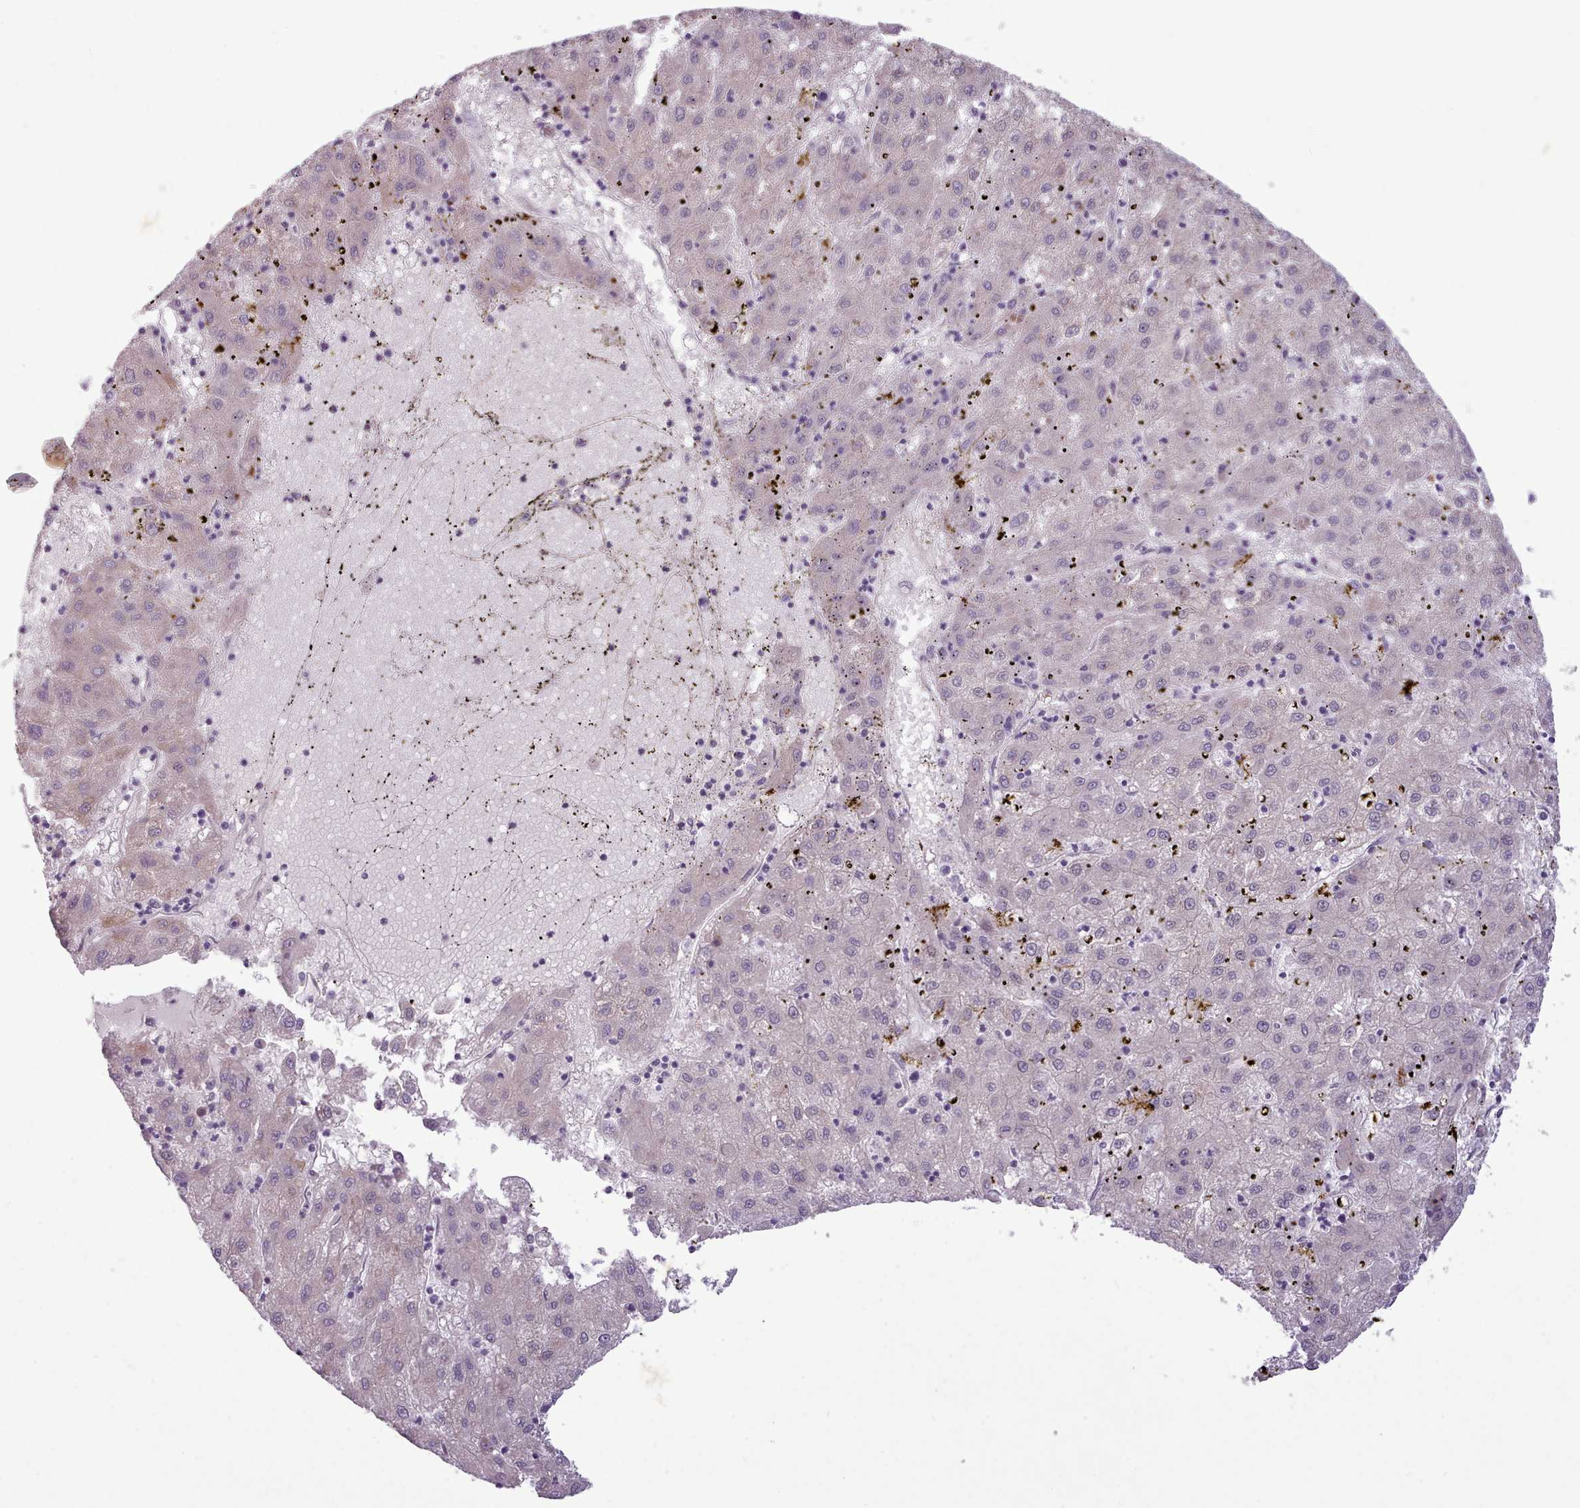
{"staining": {"intensity": "weak", "quantity": "<25%", "location": "cytoplasmic/membranous"}, "tissue": "liver cancer", "cell_type": "Tumor cells", "image_type": "cancer", "snomed": [{"axis": "morphology", "description": "Carcinoma, Hepatocellular, NOS"}, {"axis": "topography", "description": "Liver"}], "caption": "Protein analysis of liver cancer displays no significant positivity in tumor cells. Brightfield microscopy of IHC stained with DAB (brown) and hematoxylin (blue), captured at high magnification.", "gene": "NMRK1", "patient": {"sex": "male", "age": 72}}